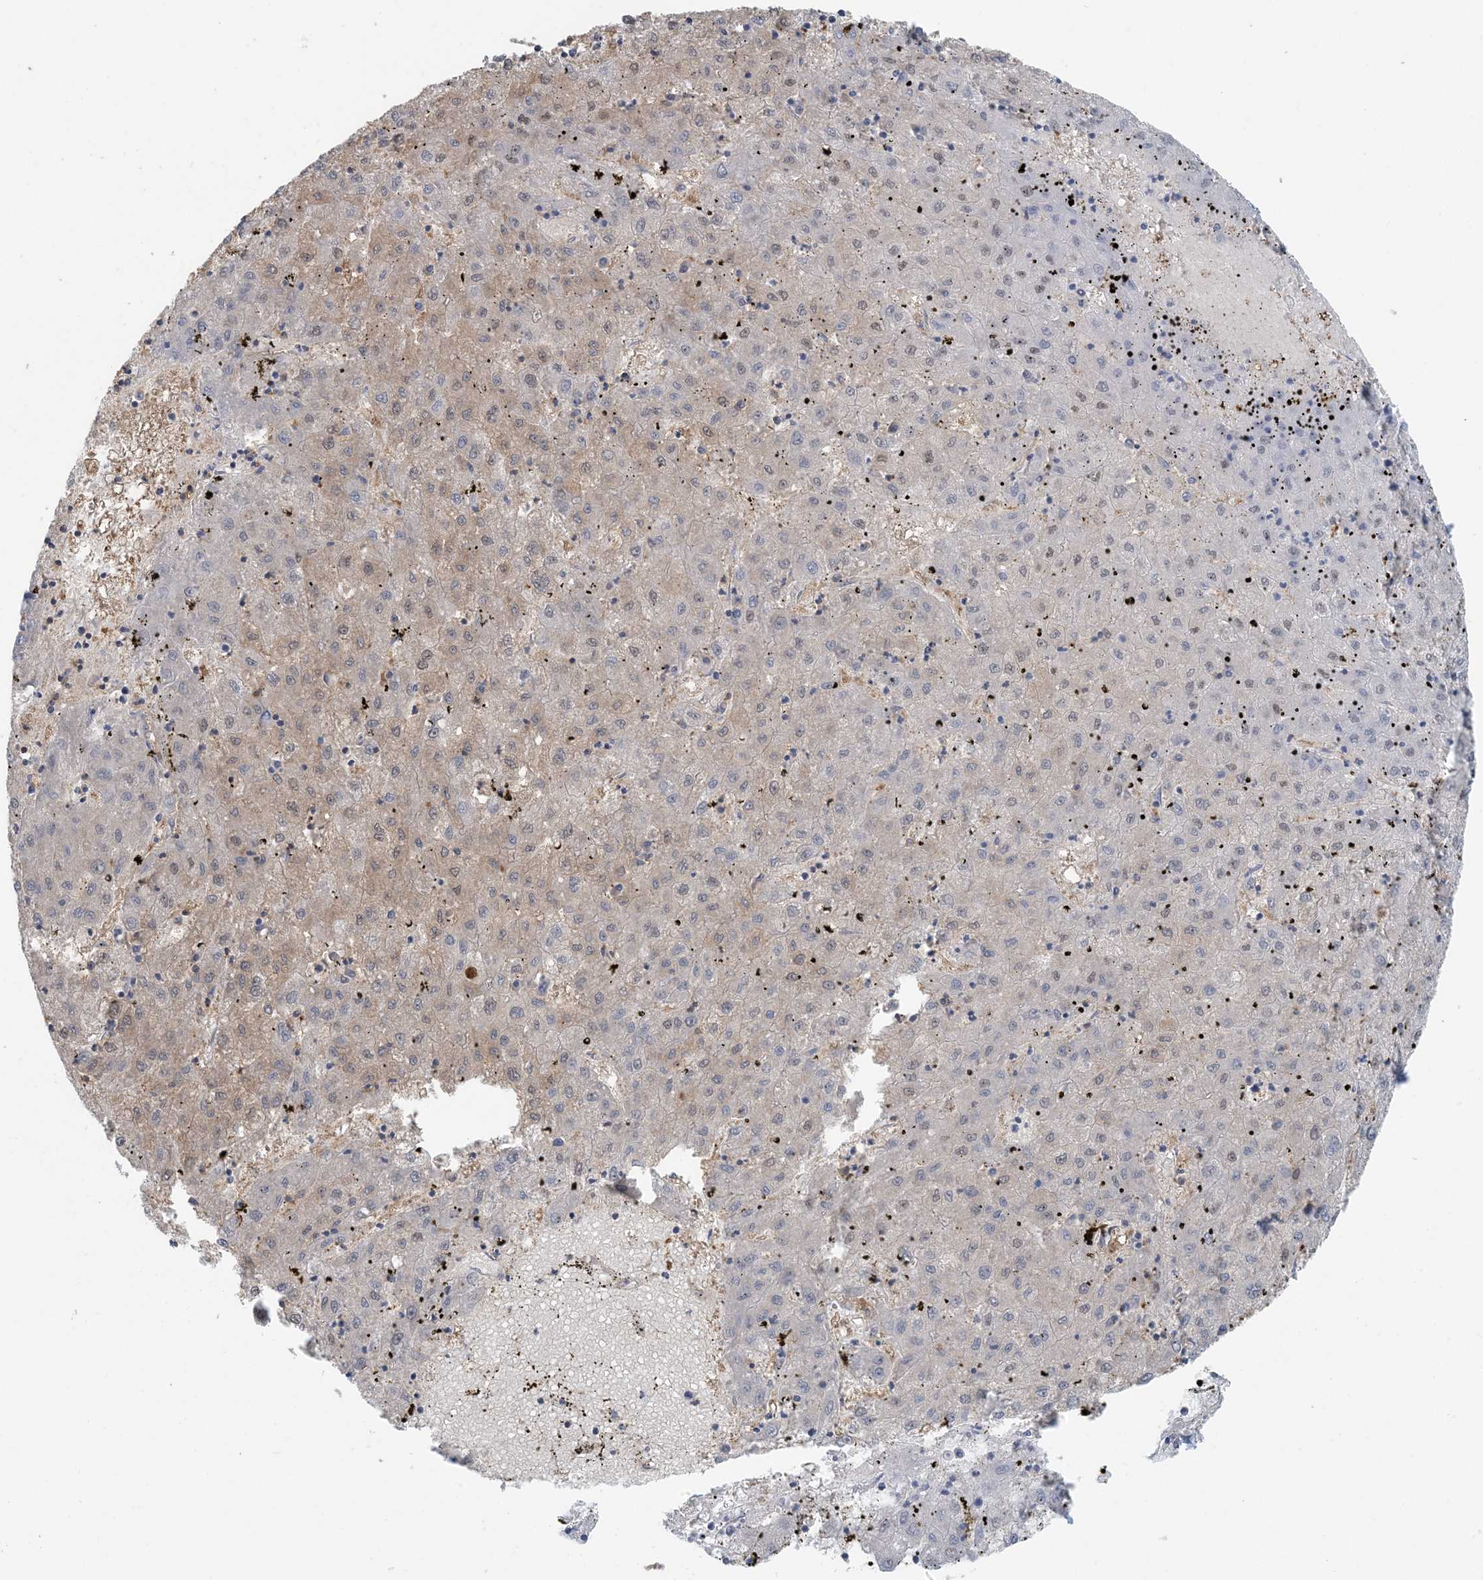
{"staining": {"intensity": "weak", "quantity": "<25%", "location": "cytoplasmic/membranous,nuclear"}, "tissue": "liver cancer", "cell_type": "Tumor cells", "image_type": "cancer", "snomed": [{"axis": "morphology", "description": "Carcinoma, Hepatocellular, NOS"}, {"axis": "topography", "description": "Liver"}], "caption": "Tumor cells are negative for brown protein staining in liver cancer.", "gene": "HIKESHI", "patient": {"sex": "male", "age": 72}}